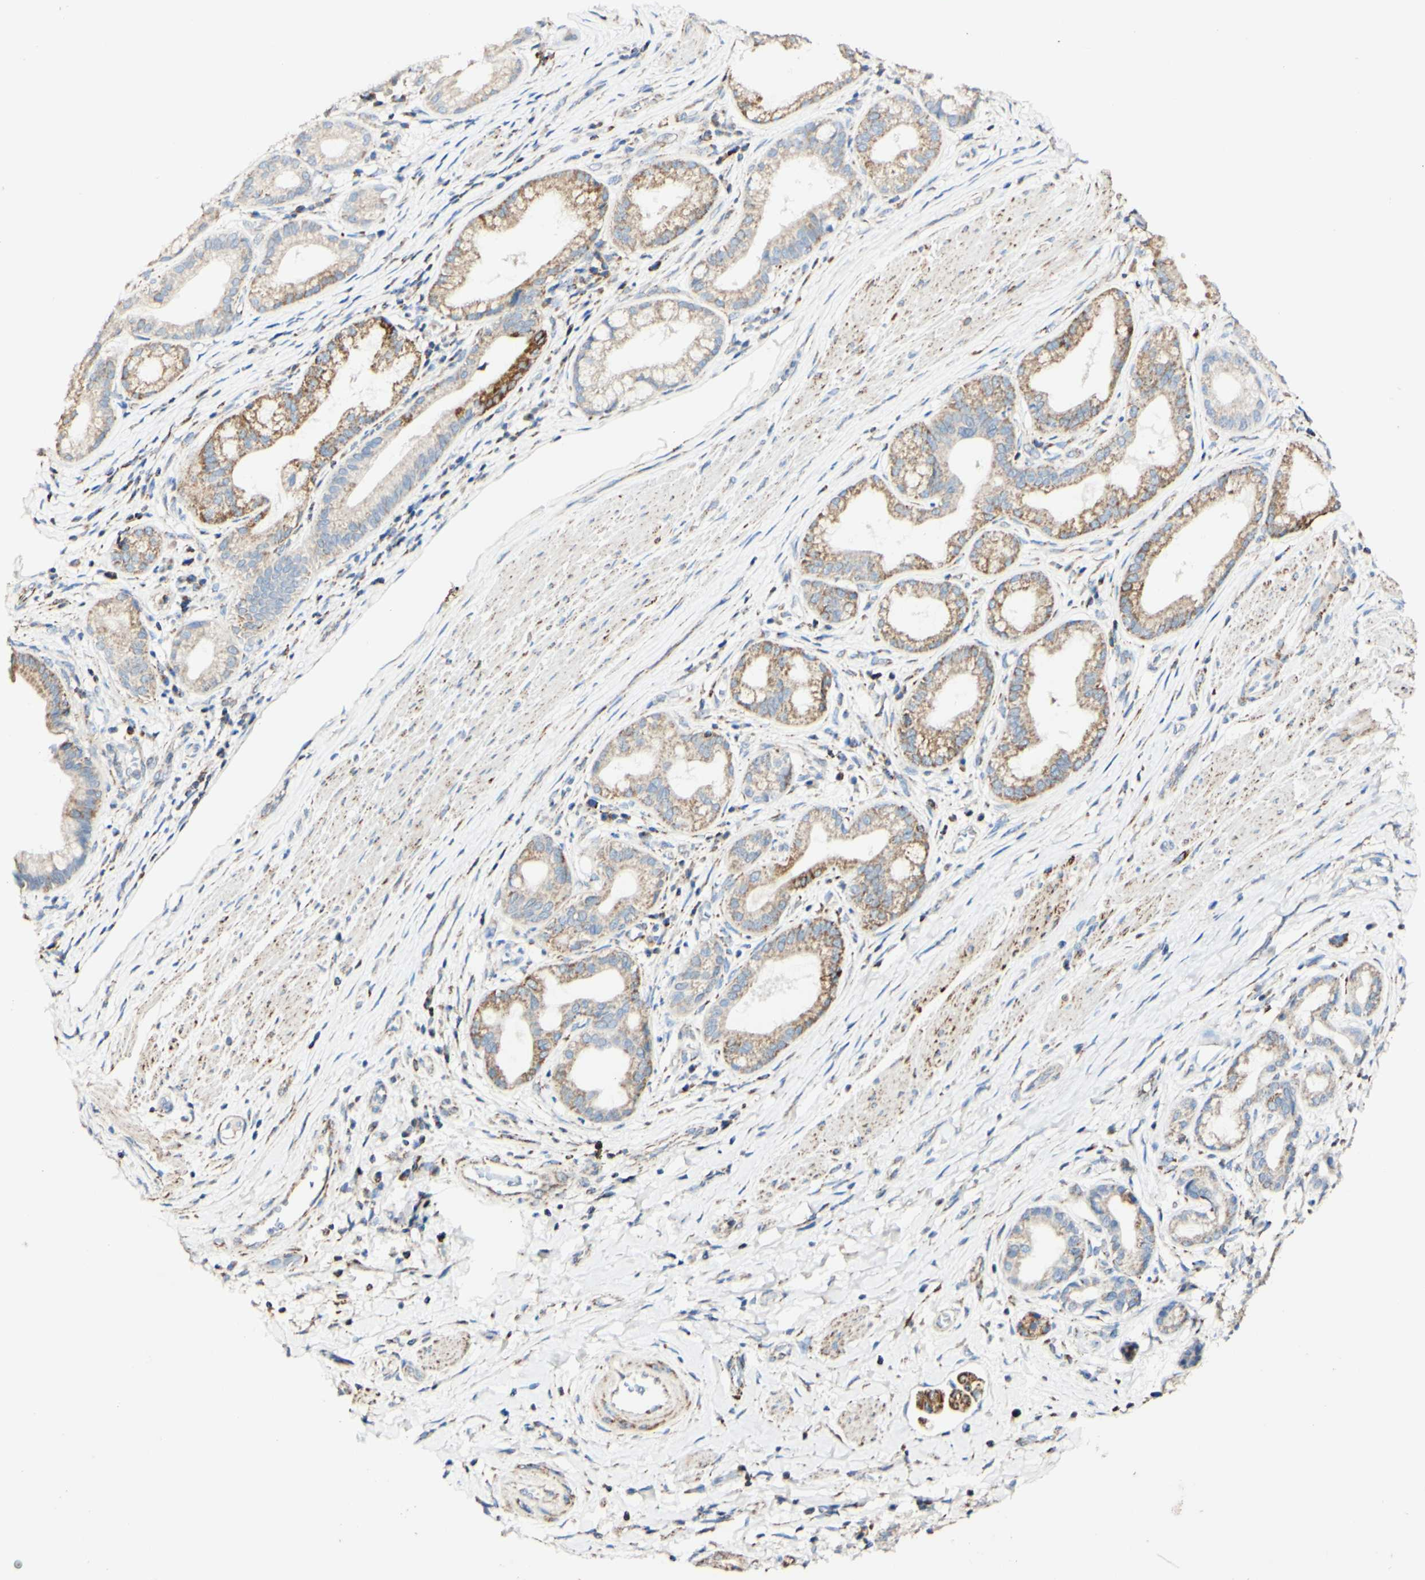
{"staining": {"intensity": "moderate", "quantity": "25%-75%", "location": "cytoplasmic/membranous"}, "tissue": "pancreatic cancer", "cell_type": "Tumor cells", "image_type": "cancer", "snomed": [{"axis": "morphology", "description": "Adenocarcinoma, NOS"}, {"axis": "topography", "description": "Pancreas"}], "caption": "The image exhibits a brown stain indicating the presence of a protein in the cytoplasmic/membranous of tumor cells in pancreatic cancer (adenocarcinoma).", "gene": "OXCT1", "patient": {"sex": "female", "age": 75}}